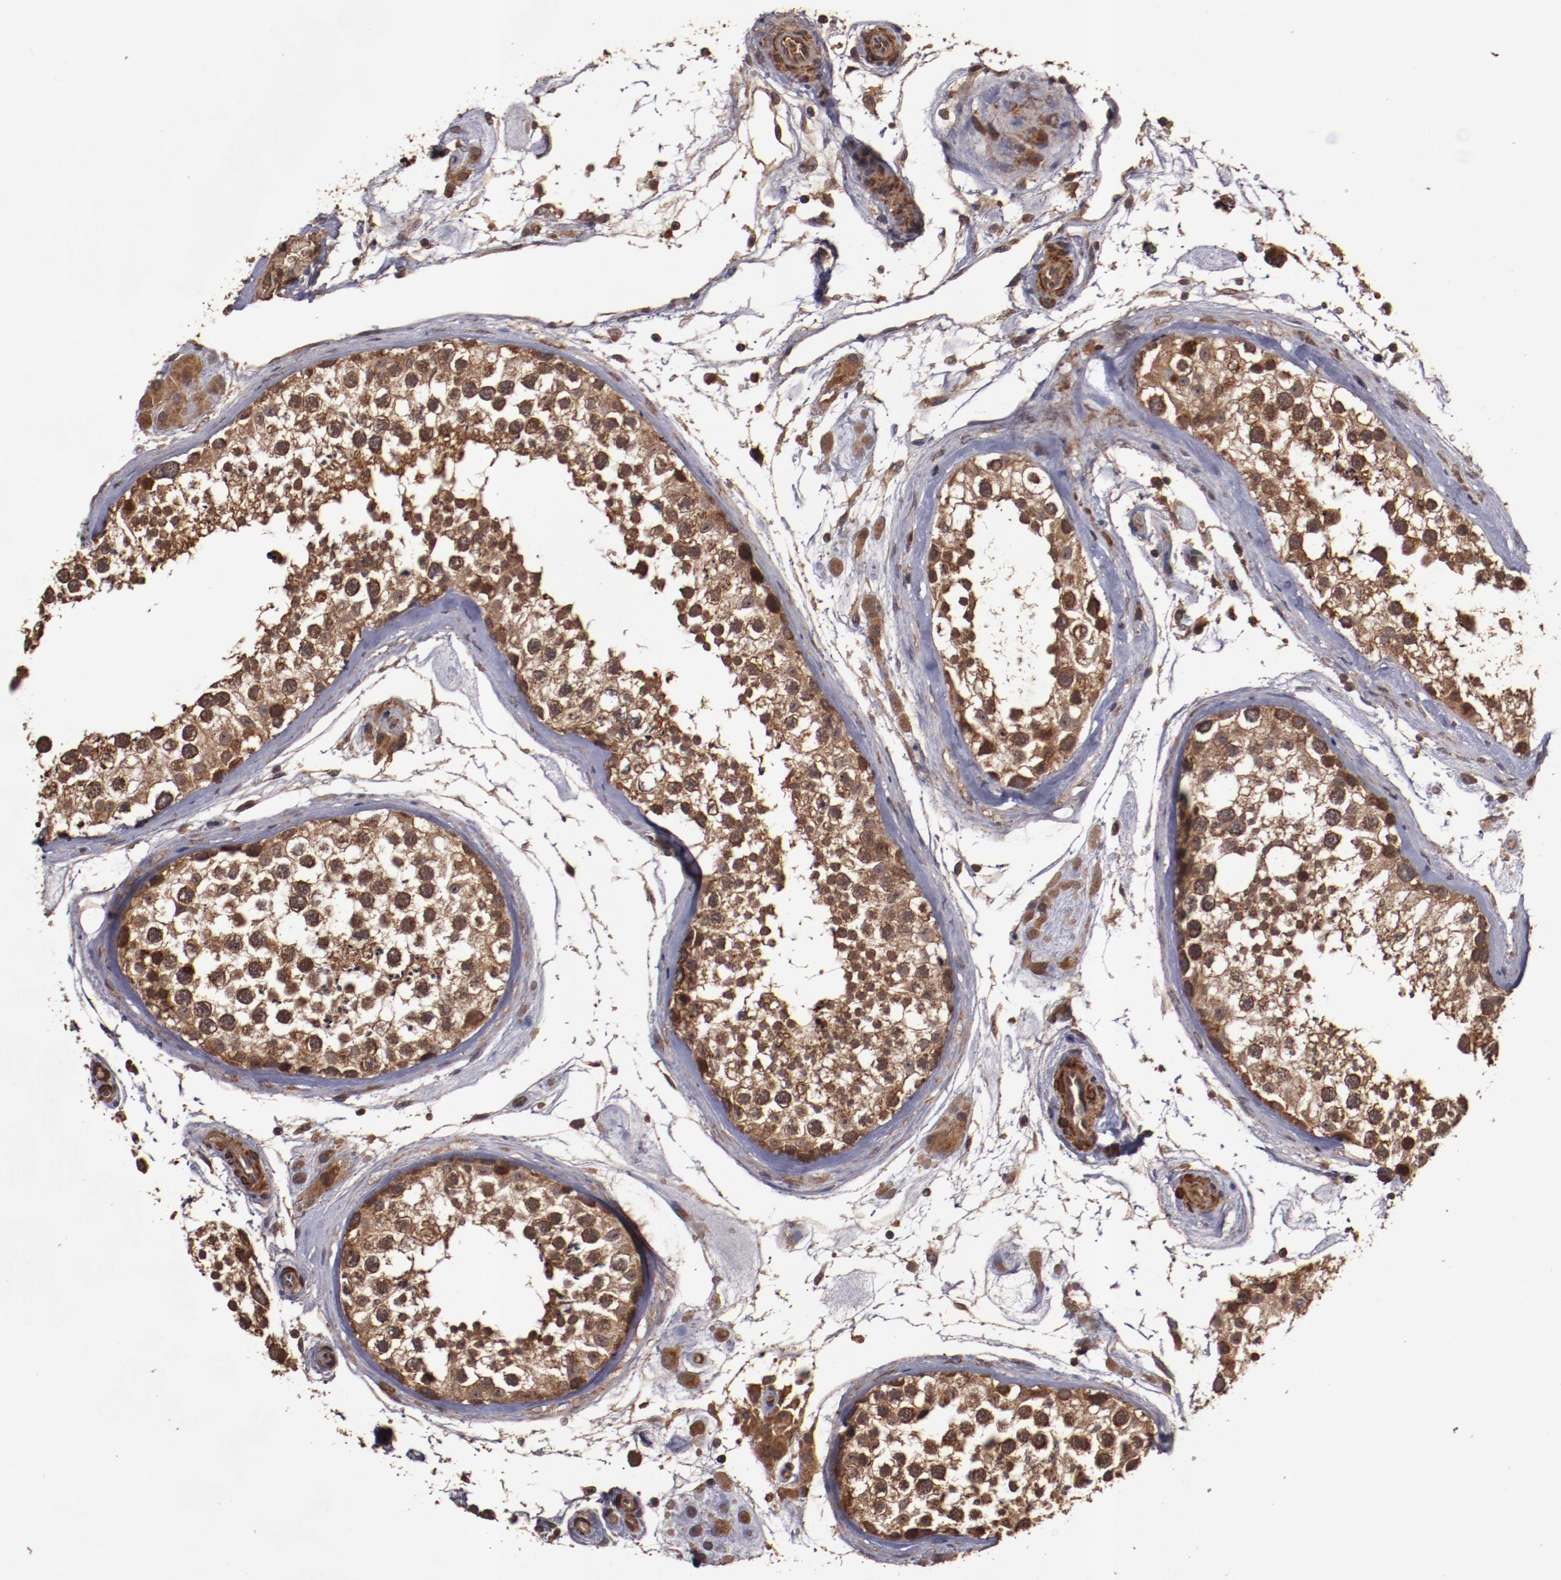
{"staining": {"intensity": "strong", "quantity": ">75%", "location": "cytoplasmic/membranous"}, "tissue": "testis", "cell_type": "Cells in seminiferous ducts", "image_type": "normal", "snomed": [{"axis": "morphology", "description": "Normal tissue, NOS"}, {"axis": "topography", "description": "Testis"}], "caption": "Human testis stained with a brown dye reveals strong cytoplasmic/membranous positive staining in approximately >75% of cells in seminiferous ducts.", "gene": "TXNDC16", "patient": {"sex": "male", "age": 46}}